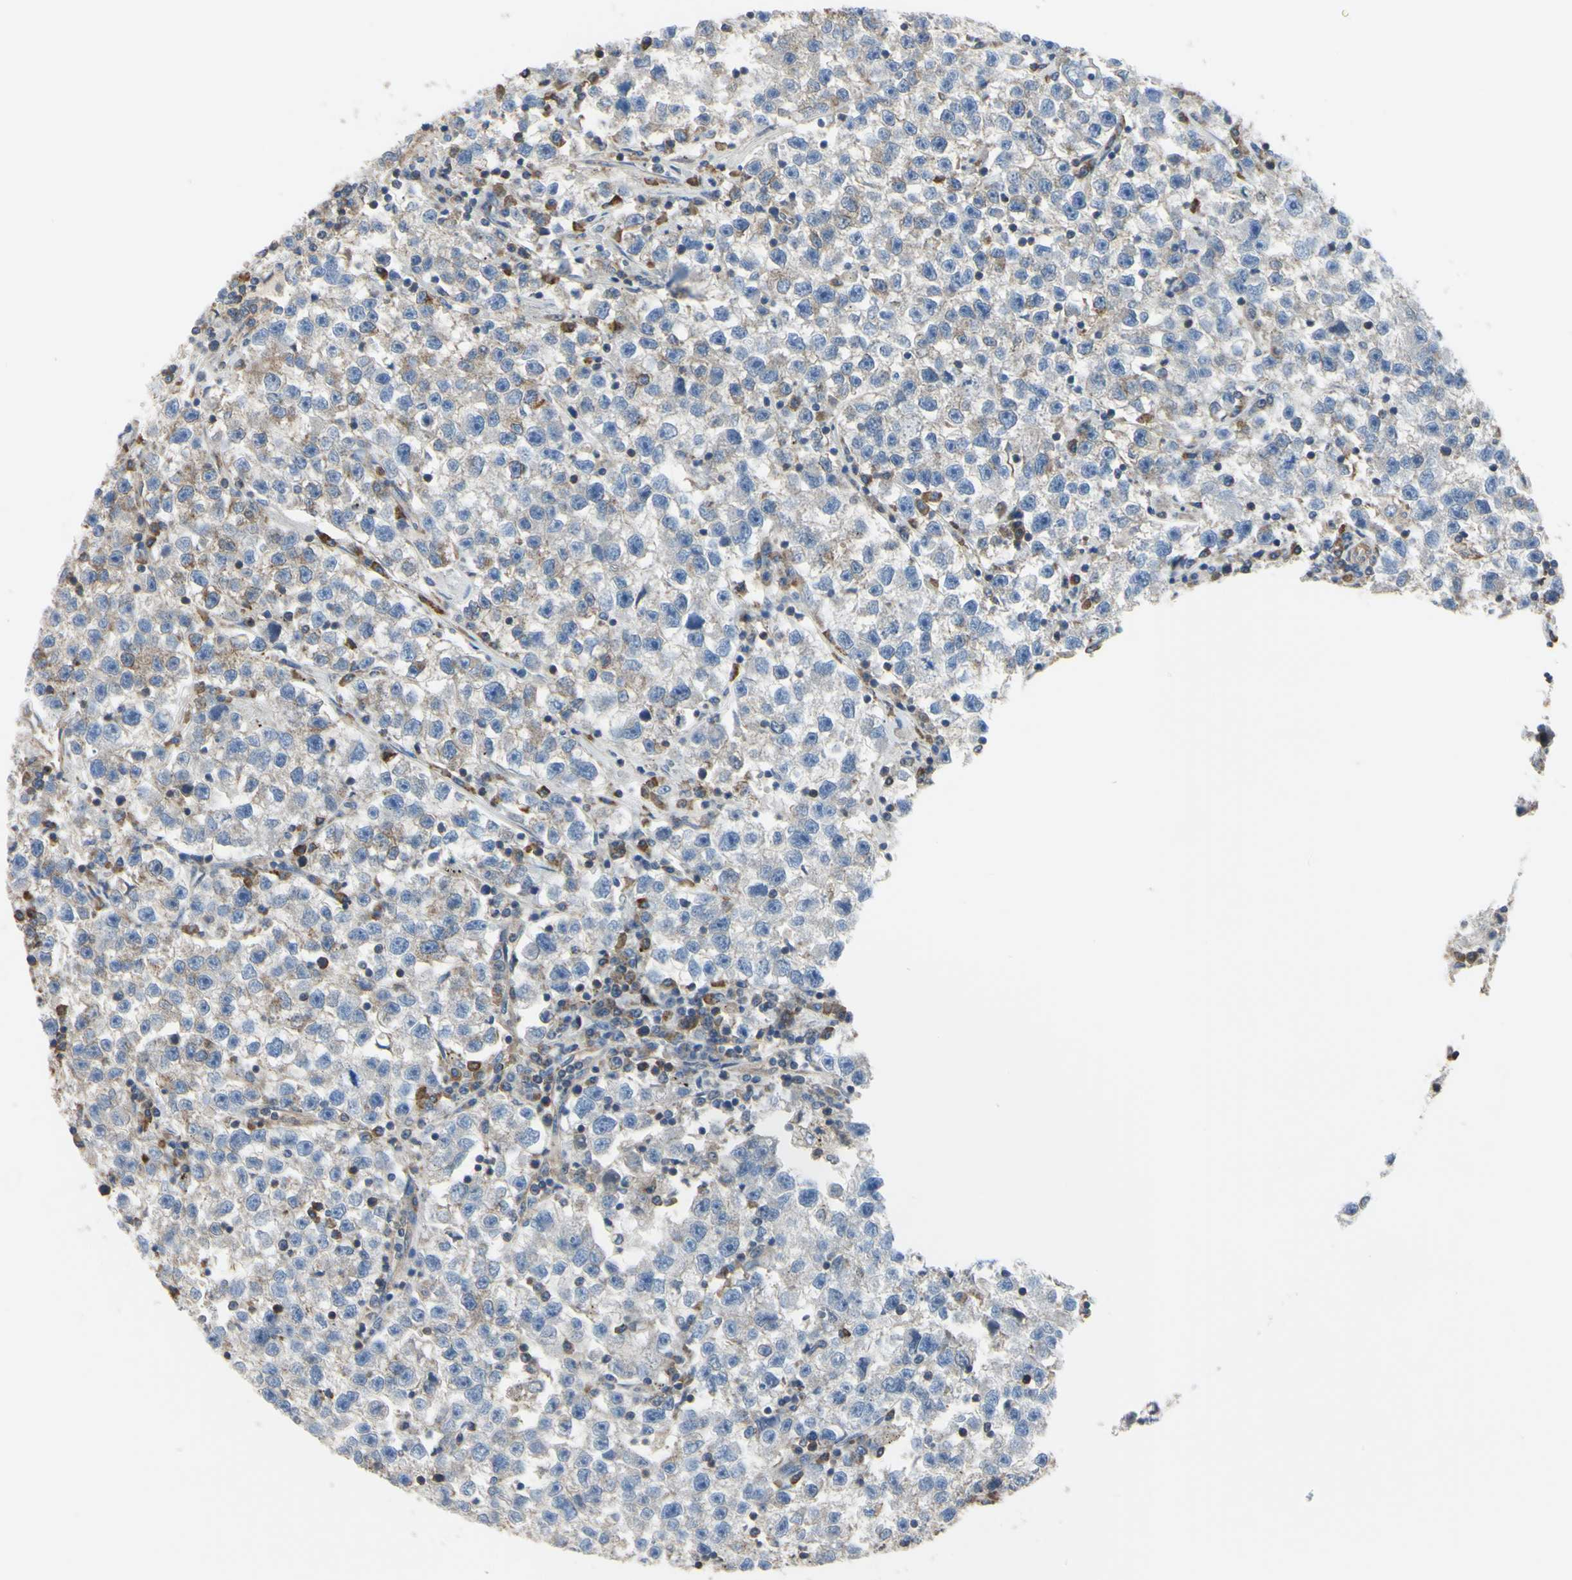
{"staining": {"intensity": "weak", "quantity": "<25%", "location": "cytoplasmic/membranous"}, "tissue": "testis cancer", "cell_type": "Tumor cells", "image_type": "cancer", "snomed": [{"axis": "morphology", "description": "Seminoma, NOS"}, {"axis": "topography", "description": "Testis"}], "caption": "This is an immunohistochemistry histopathology image of human testis cancer (seminoma). There is no expression in tumor cells.", "gene": "BECN1", "patient": {"sex": "male", "age": 22}}